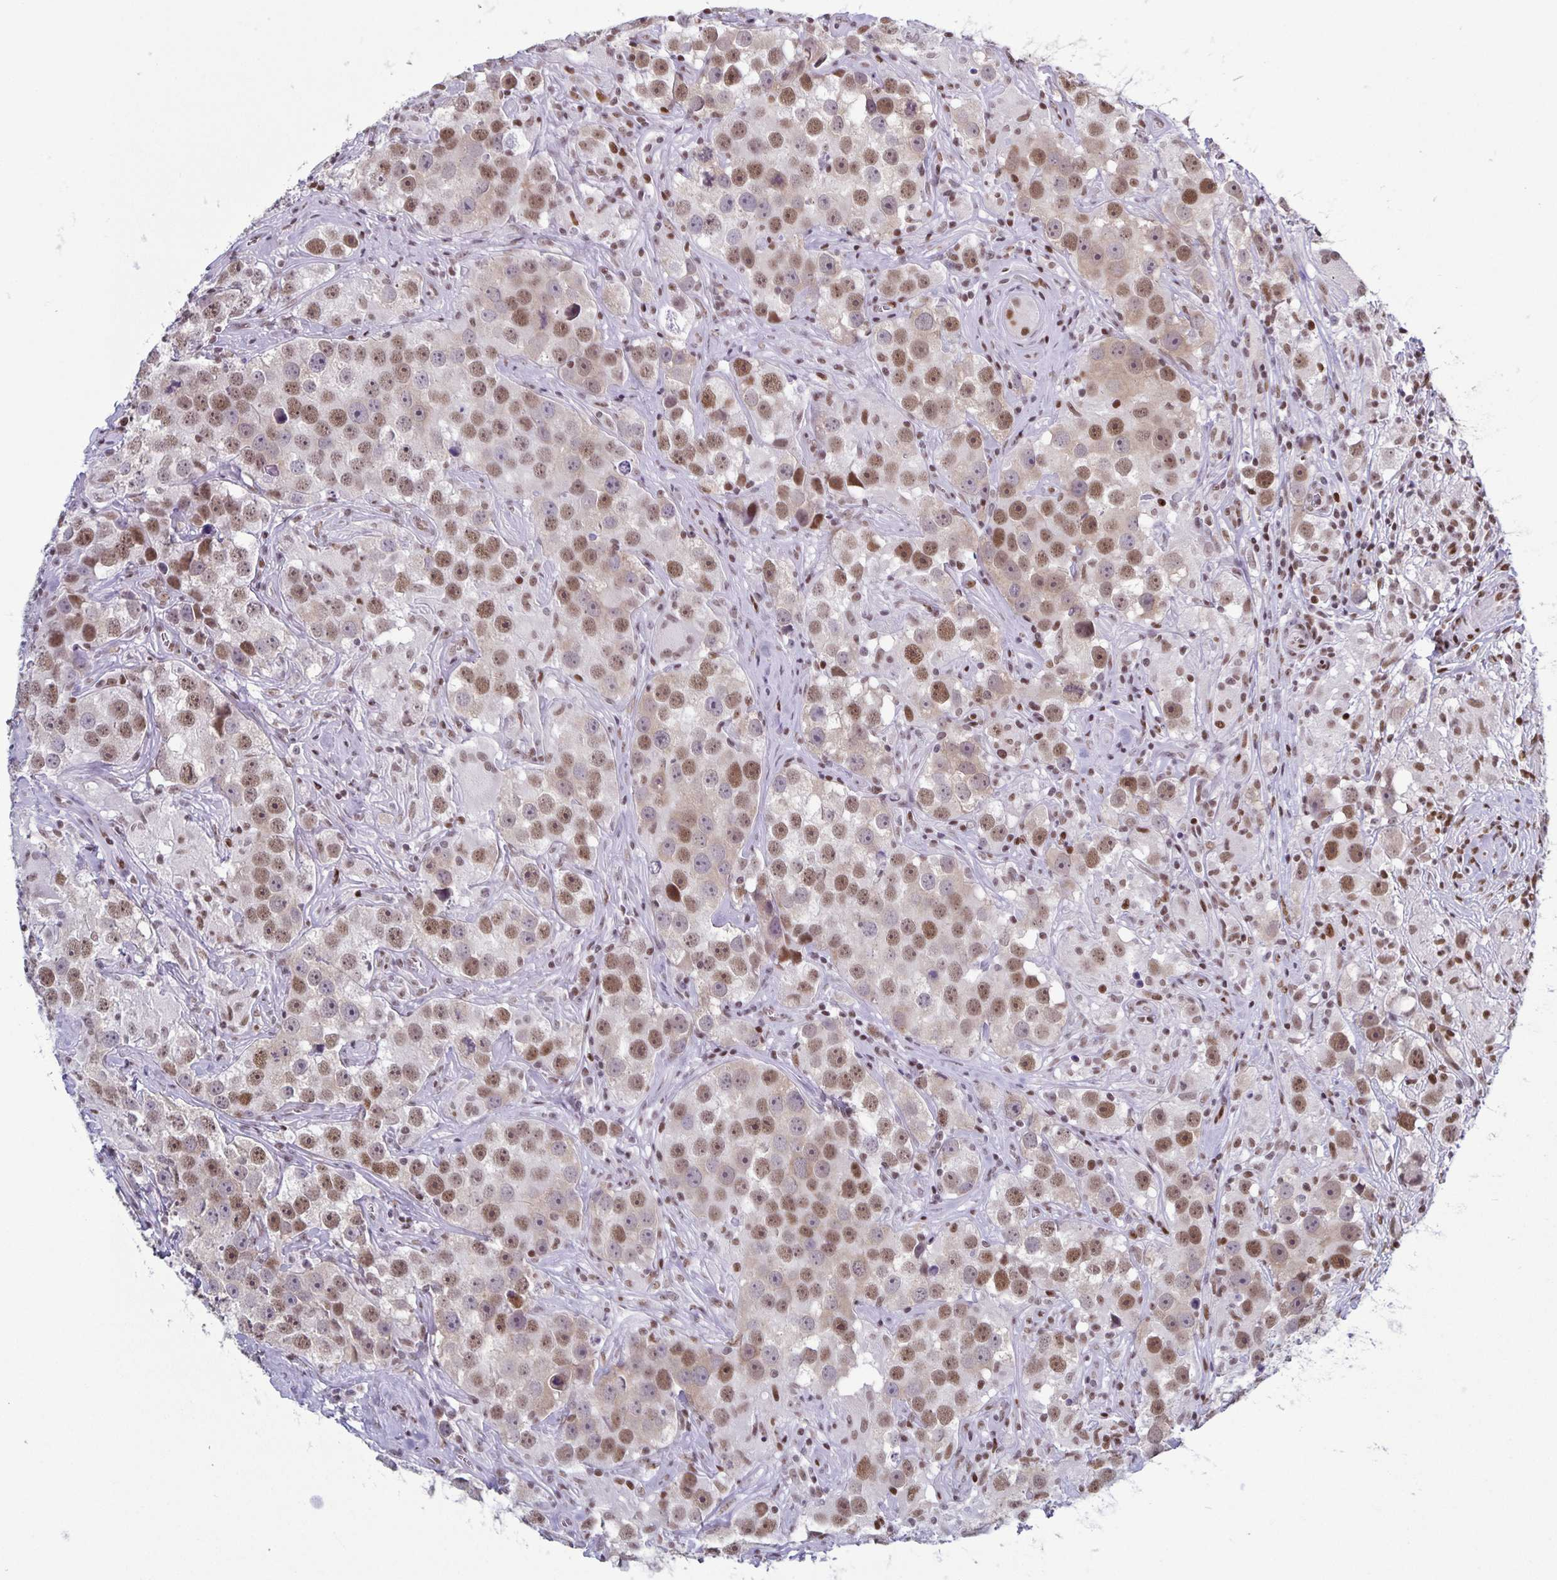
{"staining": {"intensity": "moderate", "quantity": ">75%", "location": "nuclear"}, "tissue": "testis cancer", "cell_type": "Tumor cells", "image_type": "cancer", "snomed": [{"axis": "morphology", "description": "Seminoma, NOS"}, {"axis": "topography", "description": "Testis"}], "caption": "Protein staining shows moderate nuclear expression in approximately >75% of tumor cells in seminoma (testis).", "gene": "JUND", "patient": {"sex": "male", "age": 49}}